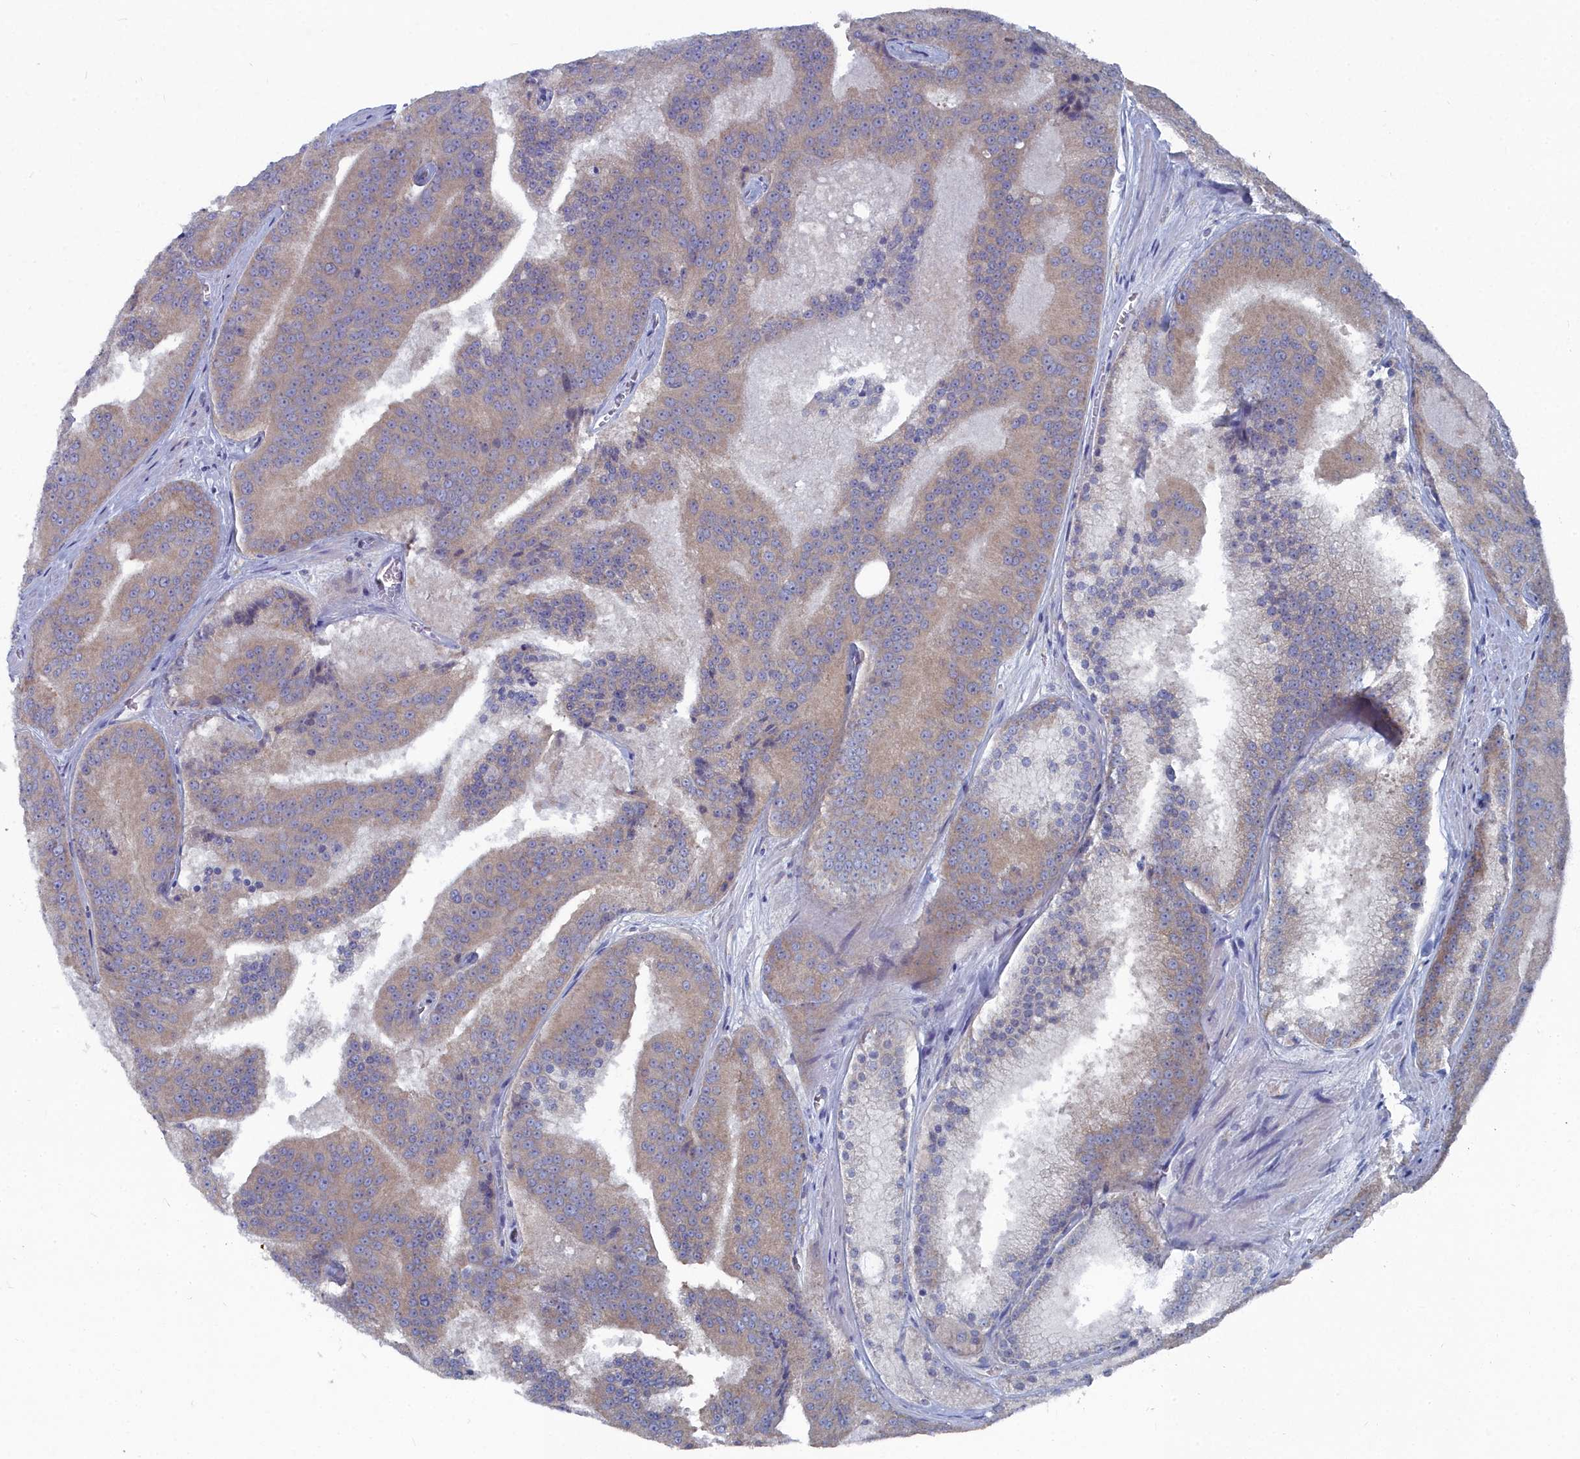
{"staining": {"intensity": "weak", "quantity": ">75%", "location": "cytoplasmic/membranous"}, "tissue": "prostate cancer", "cell_type": "Tumor cells", "image_type": "cancer", "snomed": [{"axis": "morphology", "description": "Adenocarcinoma, High grade"}, {"axis": "topography", "description": "Prostate"}], "caption": "Immunohistochemical staining of prostate cancer (high-grade adenocarcinoma) exhibits low levels of weak cytoplasmic/membranous protein expression in approximately >75% of tumor cells.", "gene": "CCDC149", "patient": {"sex": "male", "age": 61}}